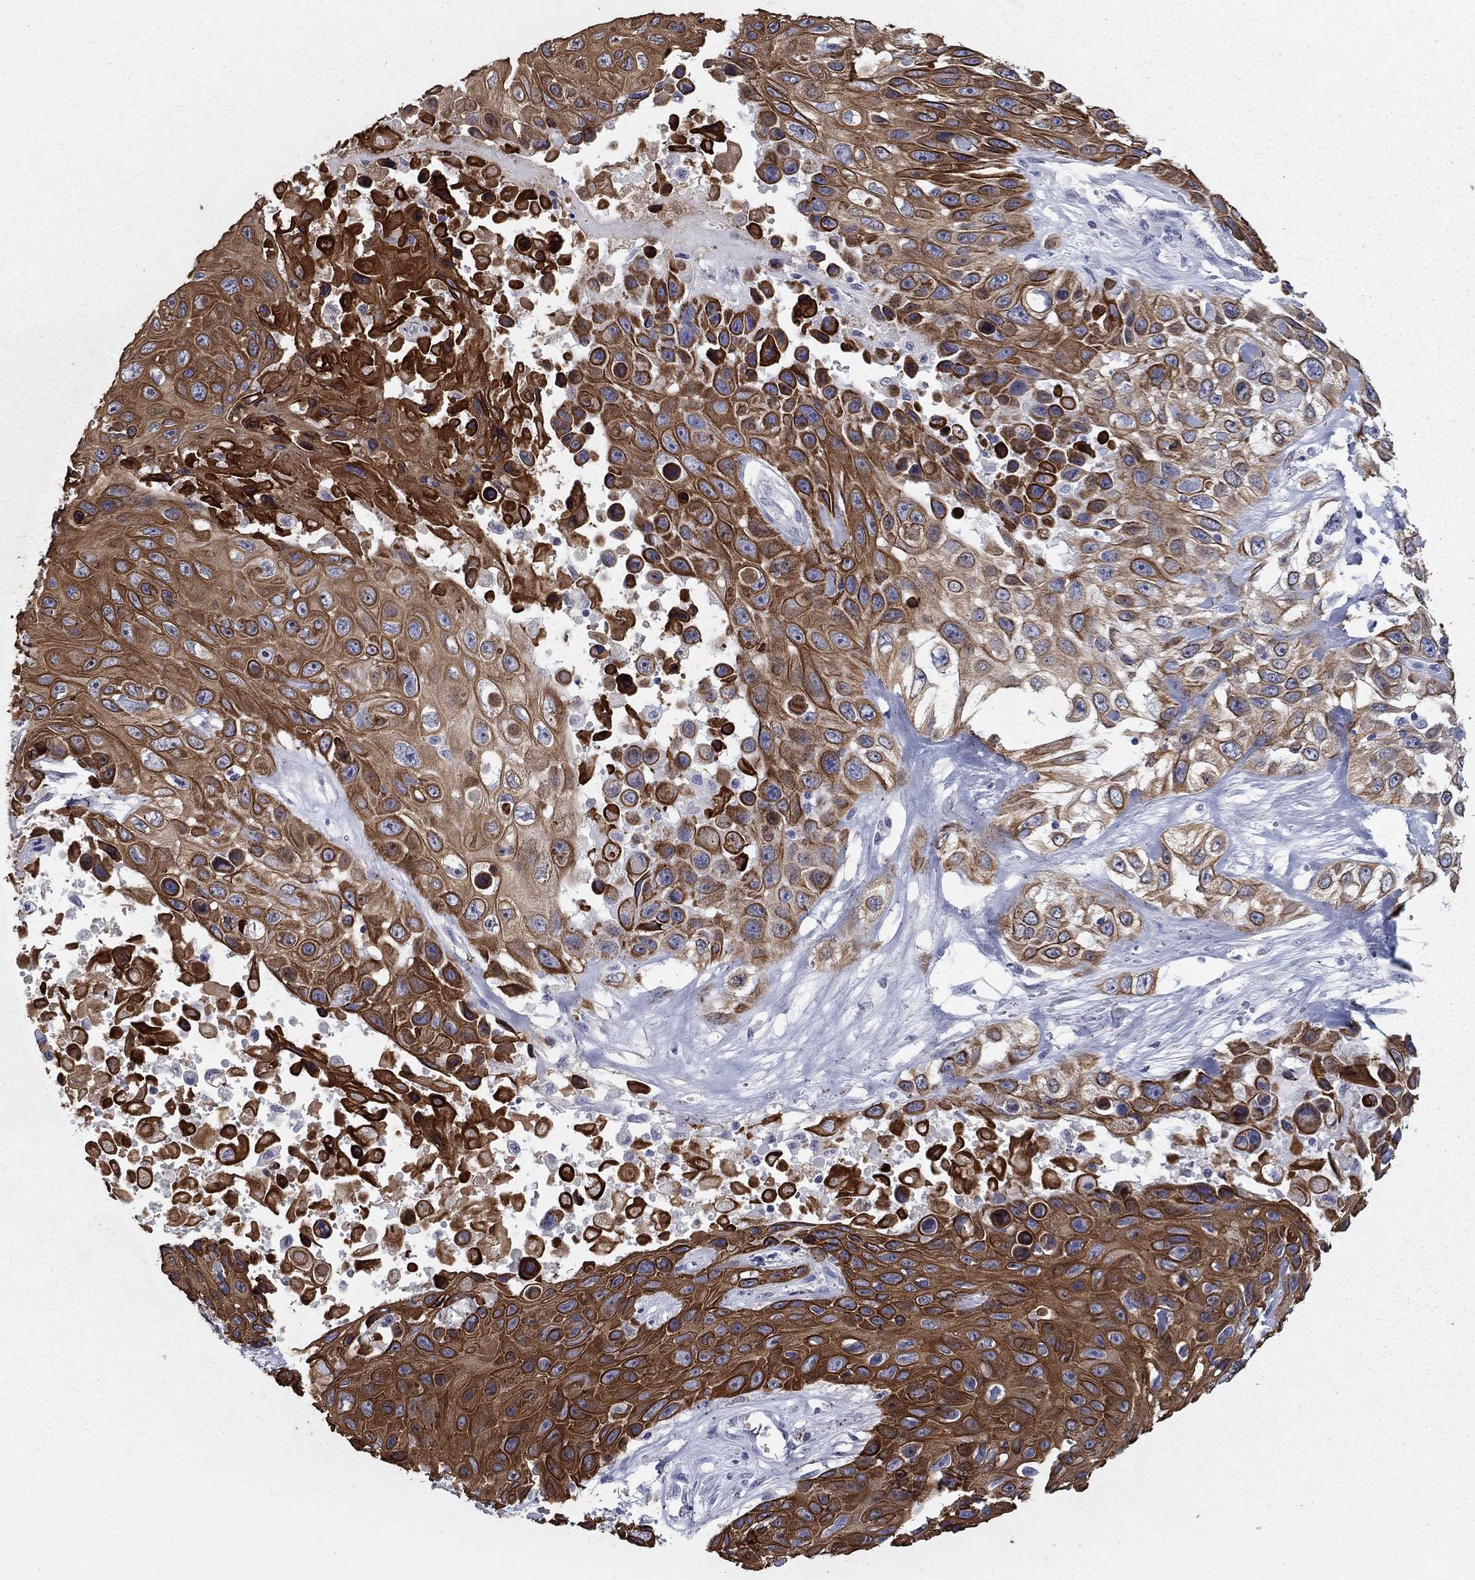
{"staining": {"intensity": "strong", "quantity": ">75%", "location": "cytoplasmic/membranous"}, "tissue": "skin cancer", "cell_type": "Tumor cells", "image_type": "cancer", "snomed": [{"axis": "morphology", "description": "Squamous cell carcinoma, NOS"}, {"axis": "topography", "description": "Skin"}], "caption": "Squamous cell carcinoma (skin) stained for a protein displays strong cytoplasmic/membranous positivity in tumor cells.", "gene": "KRT75", "patient": {"sex": "male", "age": 82}}